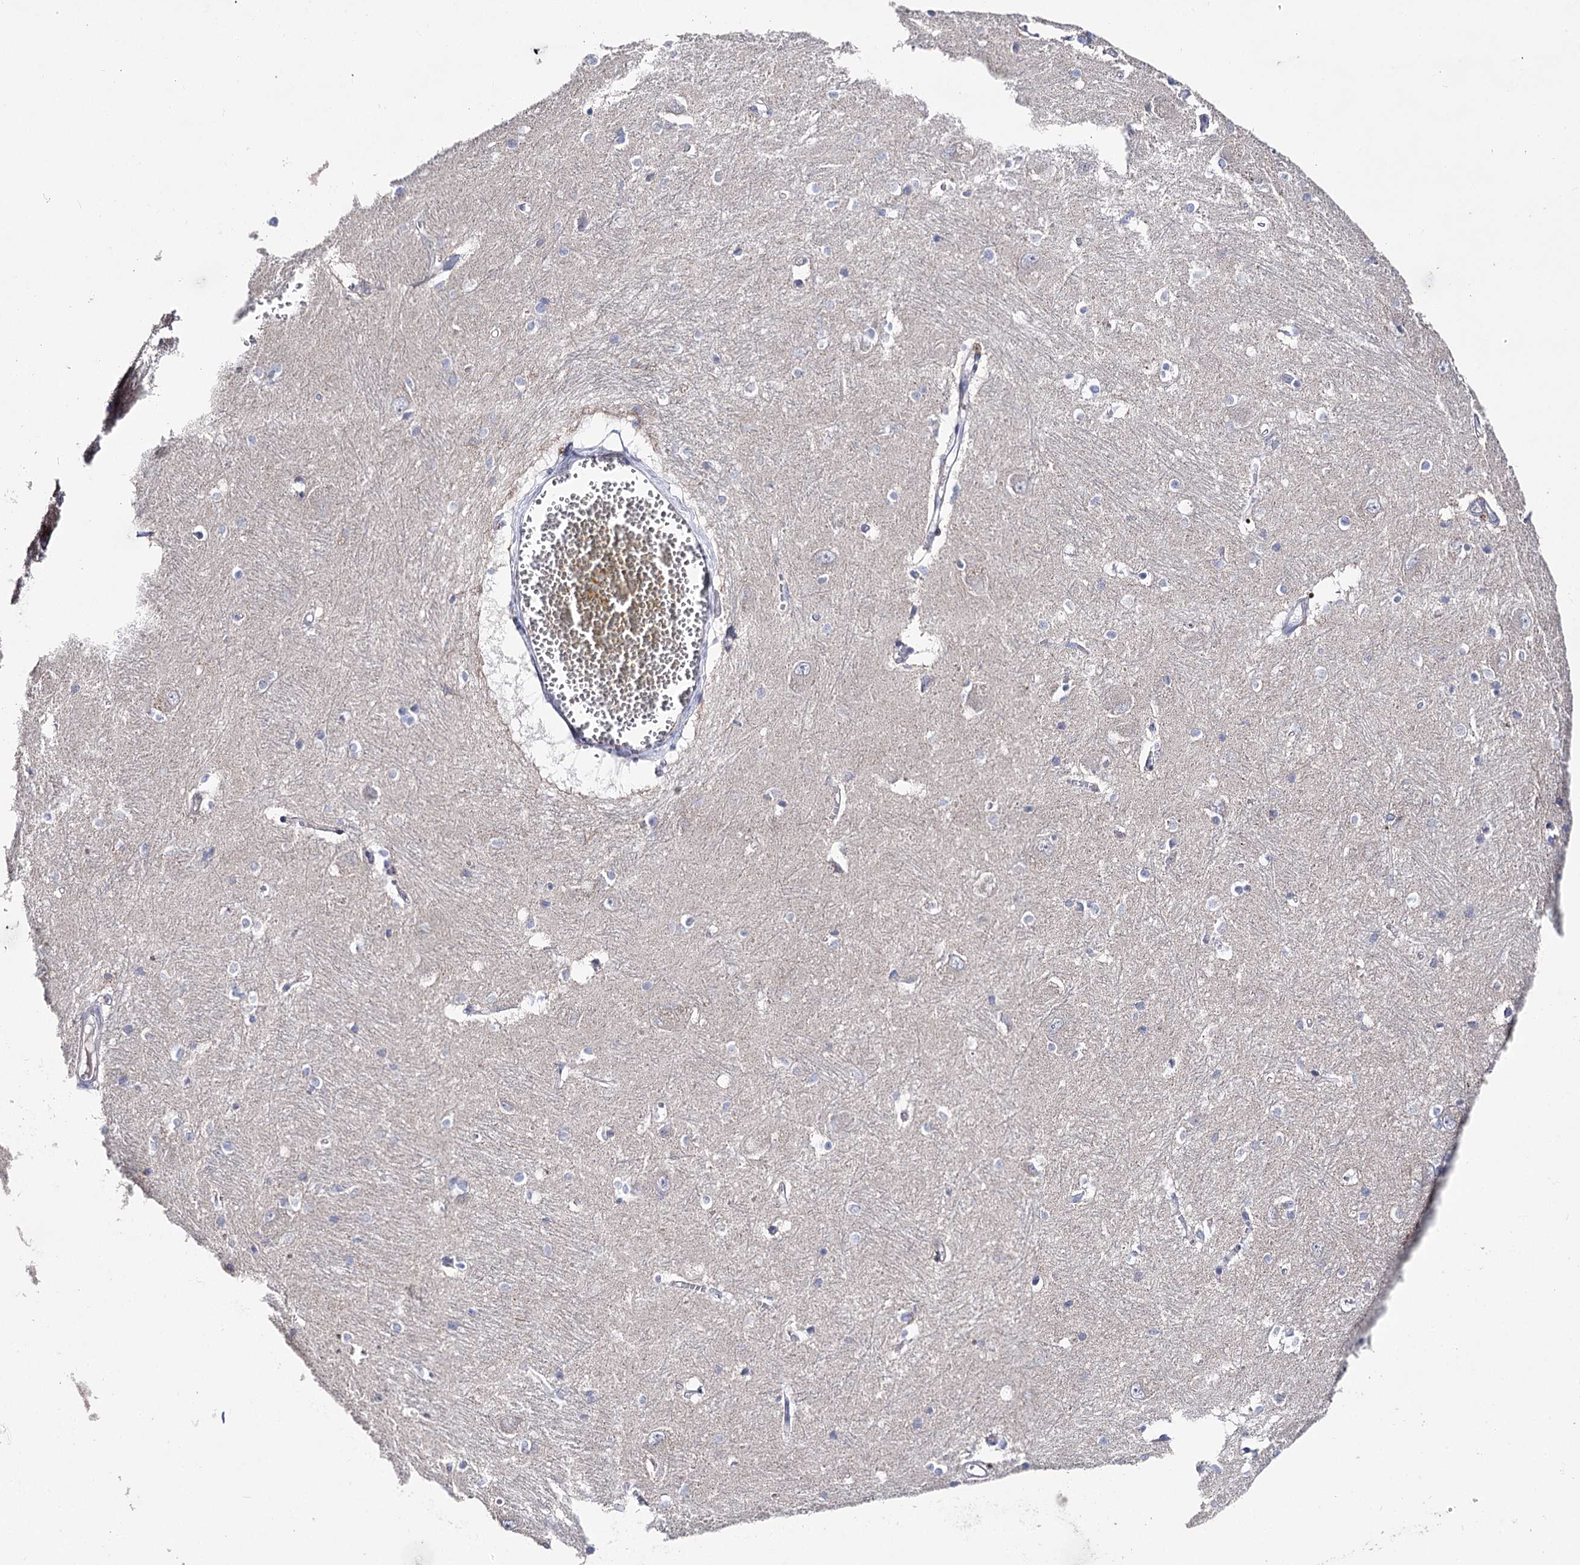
{"staining": {"intensity": "negative", "quantity": "none", "location": "none"}, "tissue": "caudate", "cell_type": "Glial cells", "image_type": "normal", "snomed": [{"axis": "morphology", "description": "Normal tissue, NOS"}, {"axis": "topography", "description": "Lateral ventricle wall"}], "caption": "This is an immunohistochemistry micrograph of unremarkable human caudate. There is no positivity in glial cells.", "gene": "NRAP", "patient": {"sex": "male", "age": 37}}